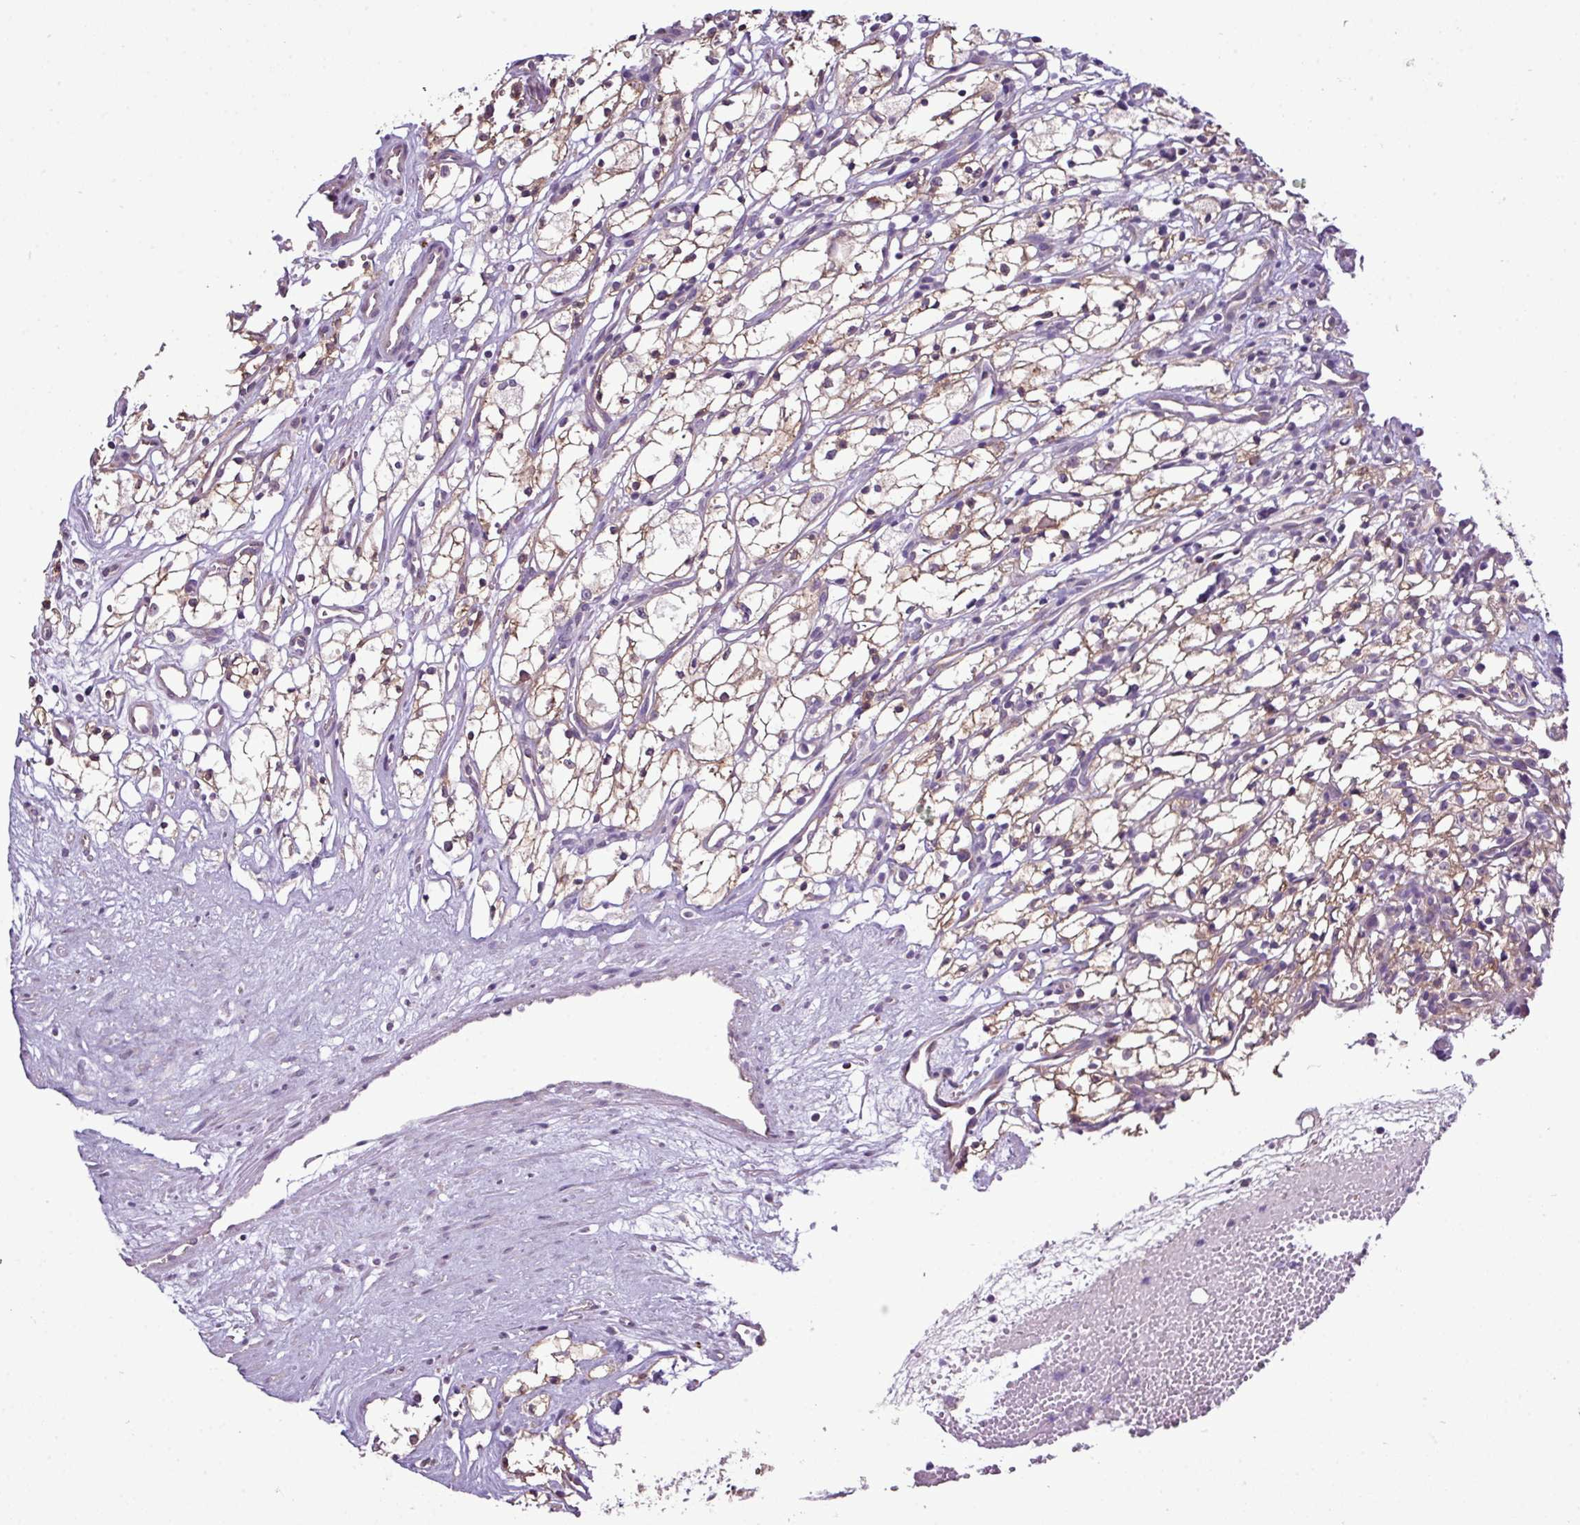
{"staining": {"intensity": "weak", "quantity": "<25%", "location": "cytoplasmic/membranous"}, "tissue": "renal cancer", "cell_type": "Tumor cells", "image_type": "cancer", "snomed": [{"axis": "morphology", "description": "Adenocarcinoma, NOS"}, {"axis": "topography", "description": "Kidney"}], "caption": "Renal cancer (adenocarcinoma) was stained to show a protein in brown. There is no significant staining in tumor cells. (DAB (3,3'-diaminobenzidine) immunohistochemistry (IHC) with hematoxylin counter stain).", "gene": "AGAP5", "patient": {"sex": "male", "age": 59}}